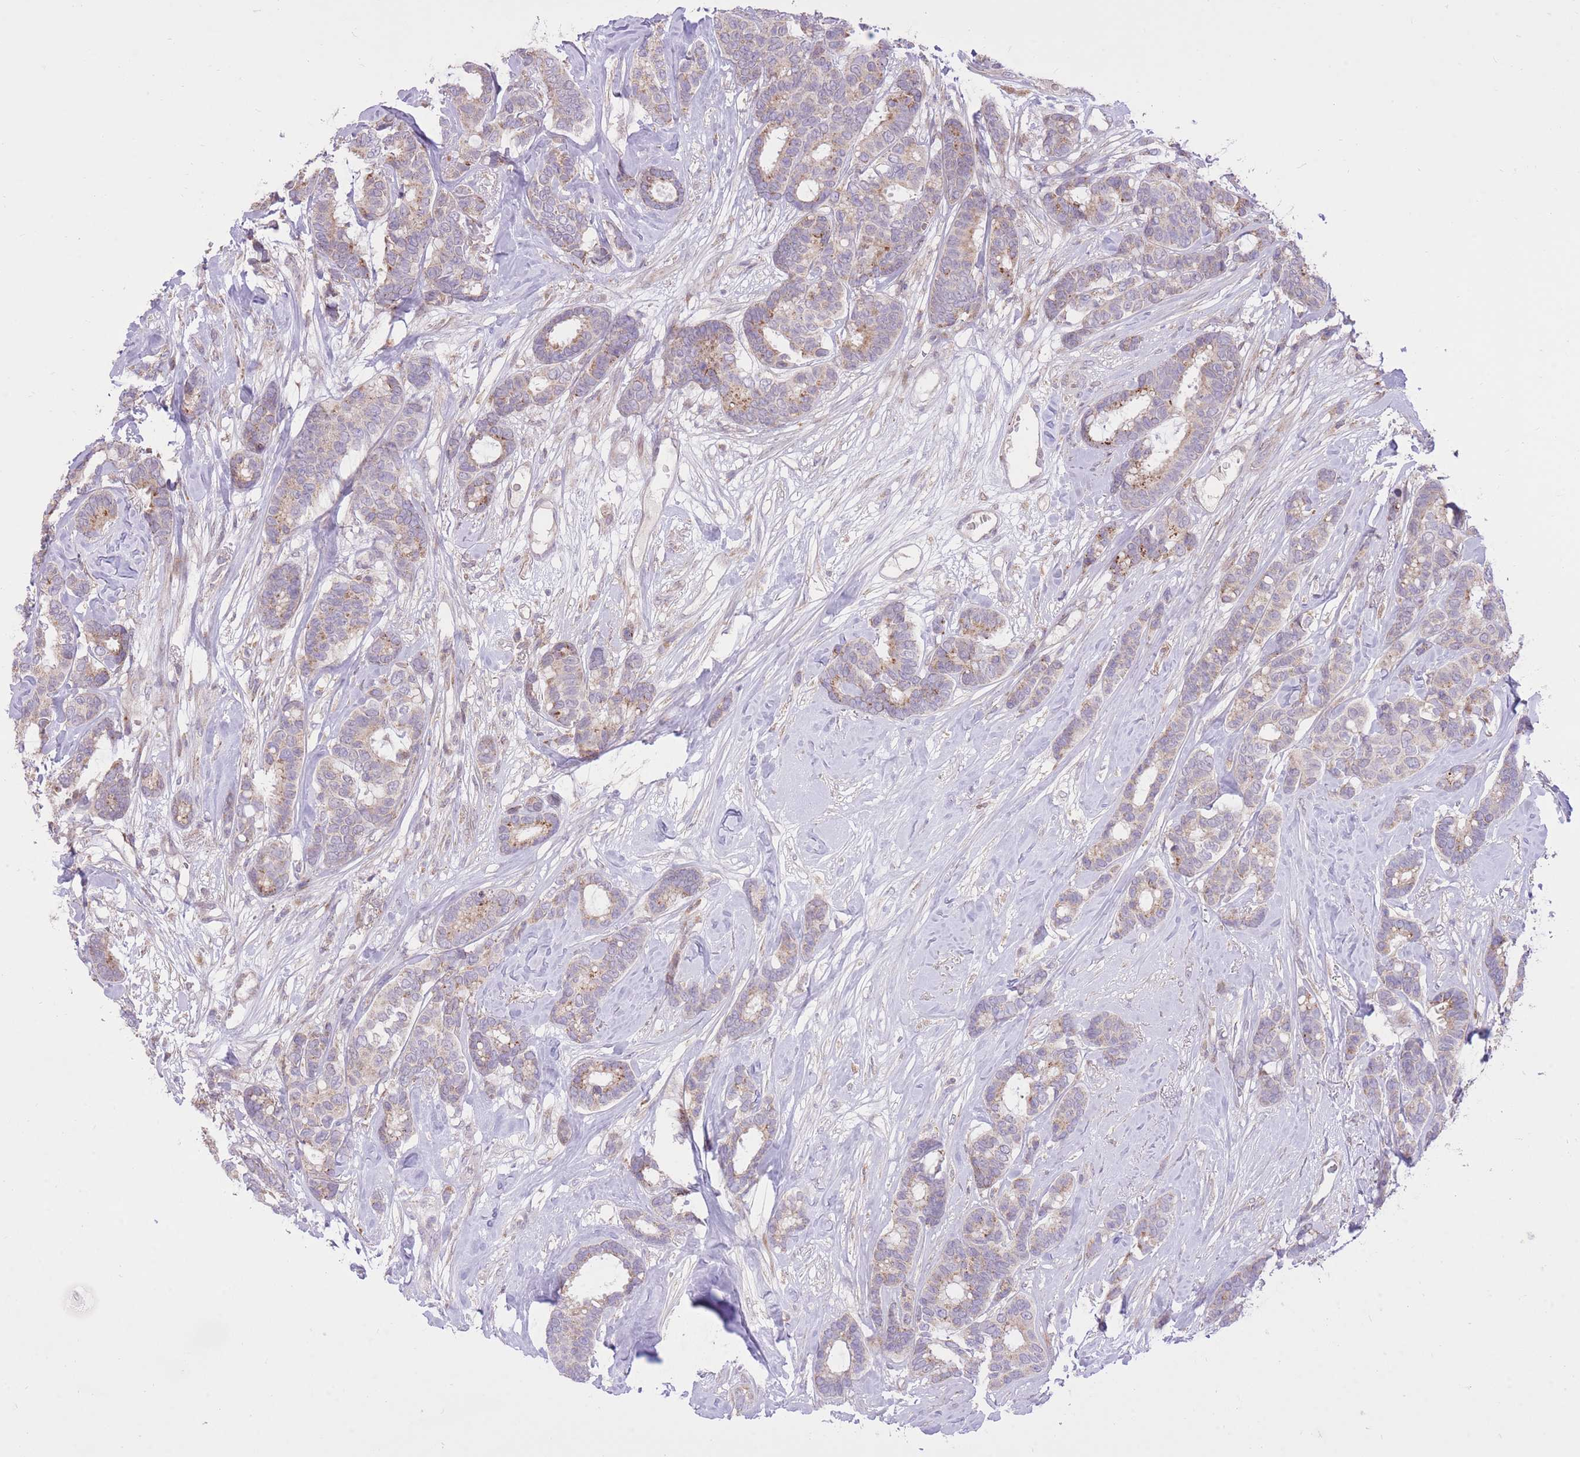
{"staining": {"intensity": "weak", "quantity": "<25%", "location": "cytoplasmic/membranous"}, "tissue": "breast cancer", "cell_type": "Tumor cells", "image_type": "cancer", "snomed": [{"axis": "morphology", "description": "Duct carcinoma"}, {"axis": "topography", "description": "Breast"}], "caption": "DAB immunohistochemical staining of breast invasive ductal carcinoma exhibits no significant expression in tumor cells.", "gene": "SLC4A4", "patient": {"sex": "female", "age": 87}}